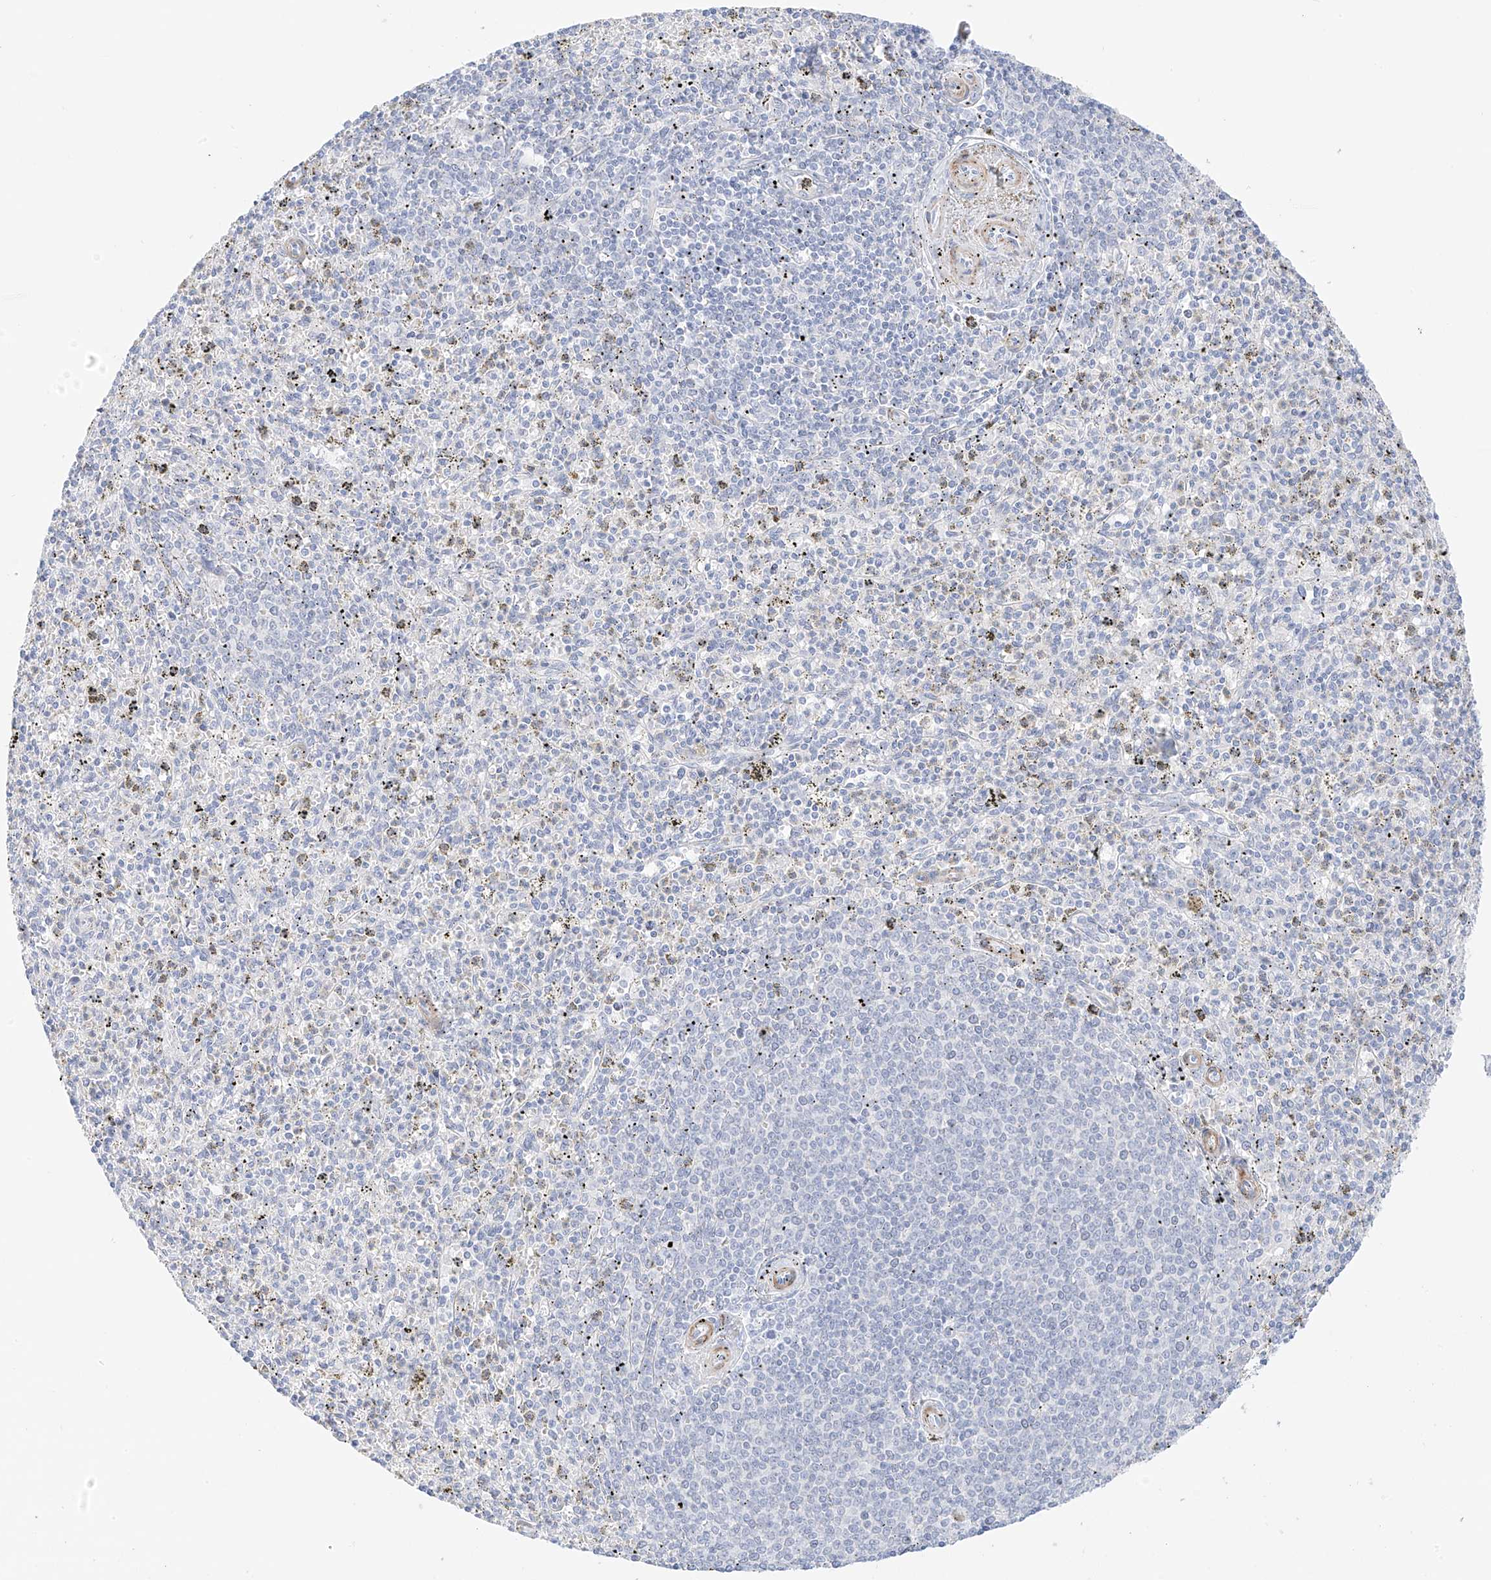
{"staining": {"intensity": "negative", "quantity": "none", "location": "none"}, "tissue": "spleen", "cell_type": "Cells in red pulp", "image_type": "normal", "snomed": [{"axis": "morphology", "description": "Normal tissue, NOS"}, {"axis": "topography", "description": "Spleen"}], "caption": "Spleen stained for a protein using immunohistochemistry shows no expression cells in red pulp.", "gene": "ST3GAL5", "patient": {"sex": "male", "age": 72}}